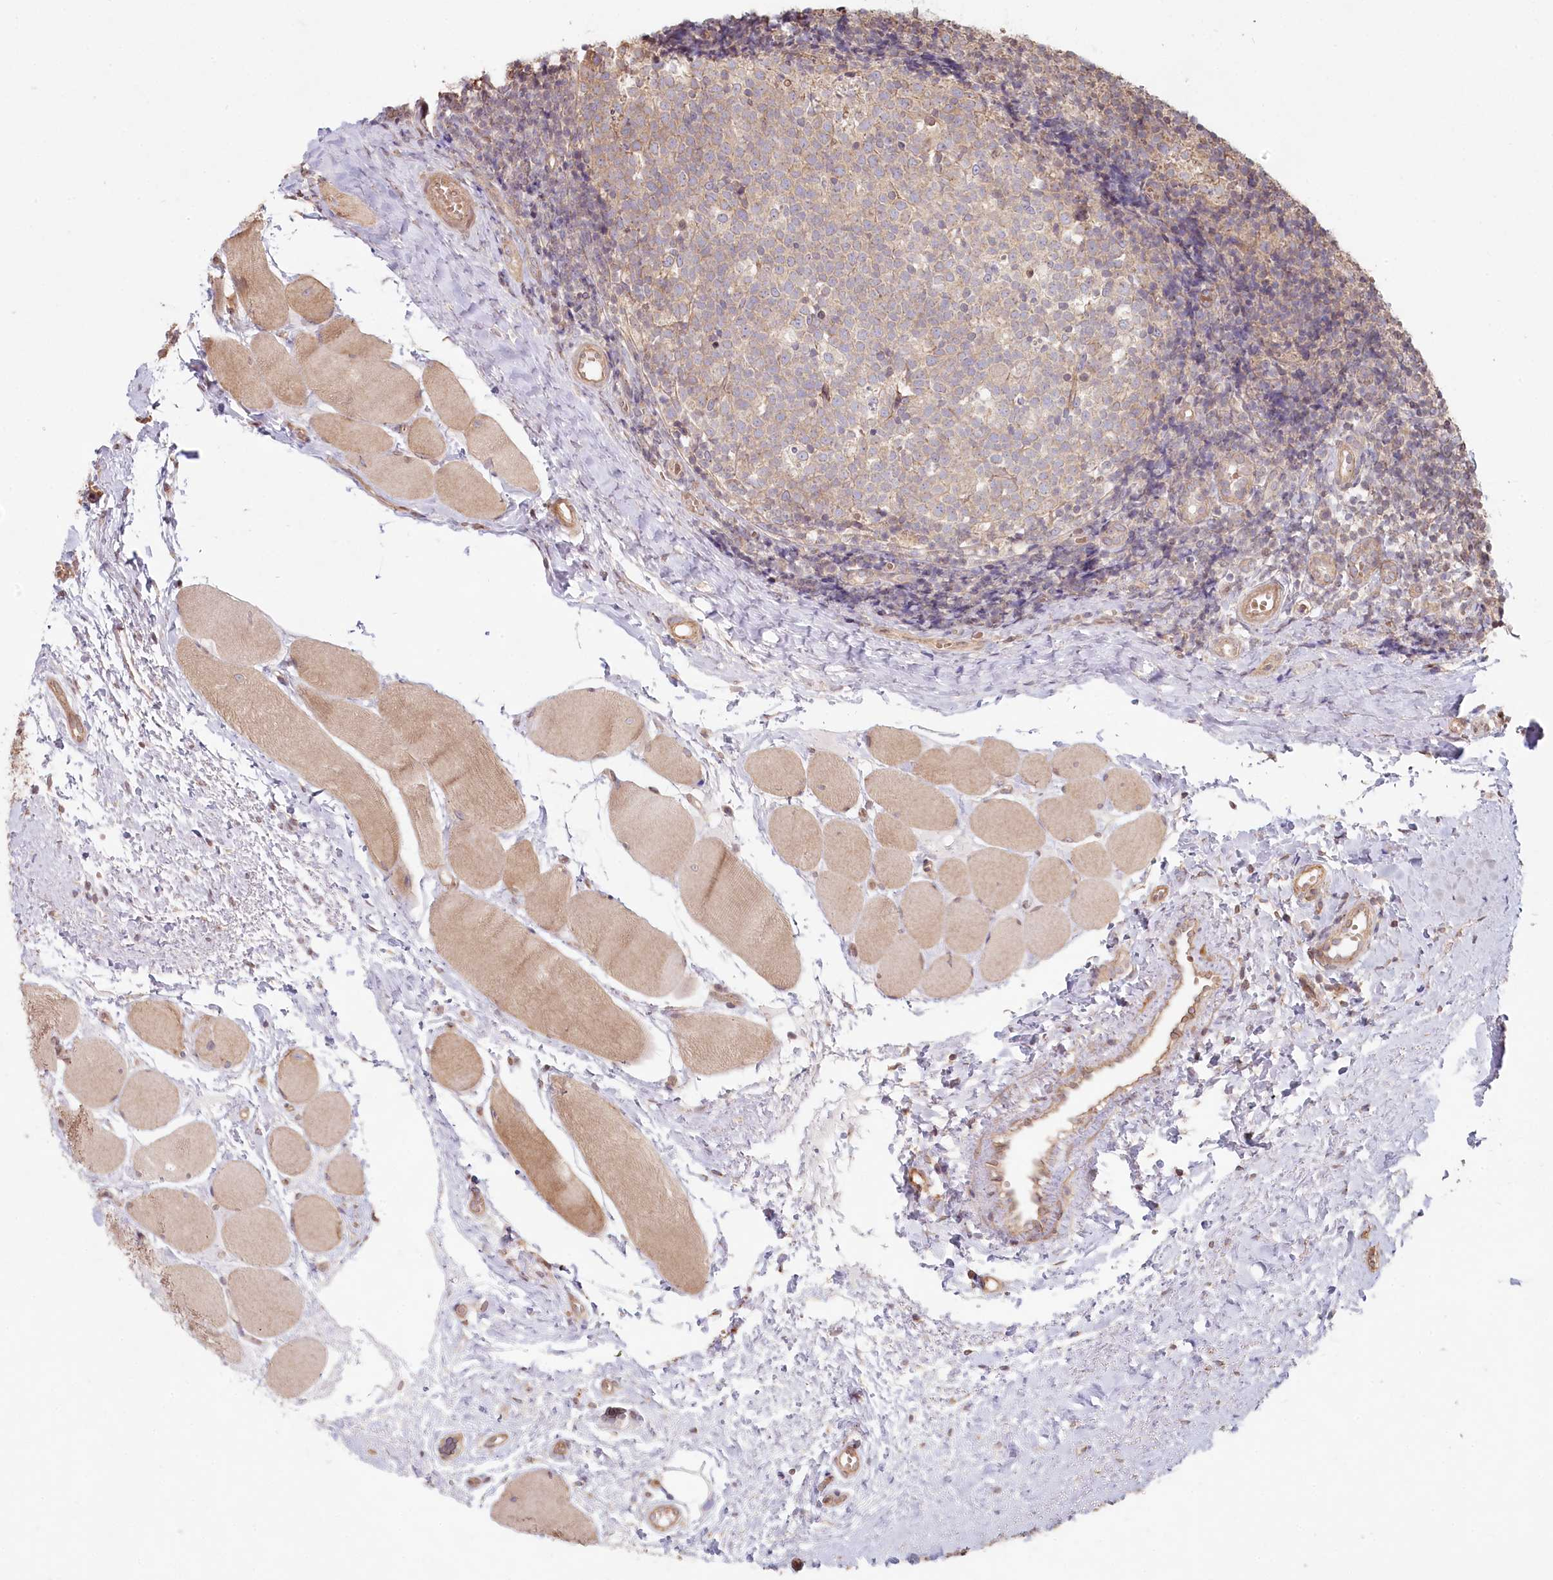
{"staining": {"intensity": "weak", "quantity": "<25%", "location": "cytoplasmic/membranous"}, "tissue": "tonsil", "cell_type": "Germinal center cells", "image_type": "normal", "snomed": [{"axis": "morphology", "description": "Normal tissue, NOS"}, {"axis": "topography", "description": "Tonsil"}], "caption": "A micrograph of tonsil stained for a protein exhibits no brown staining in germinal center cells.", "gene": "TCHP", "patient": {"sex": "female", "age": 19}}